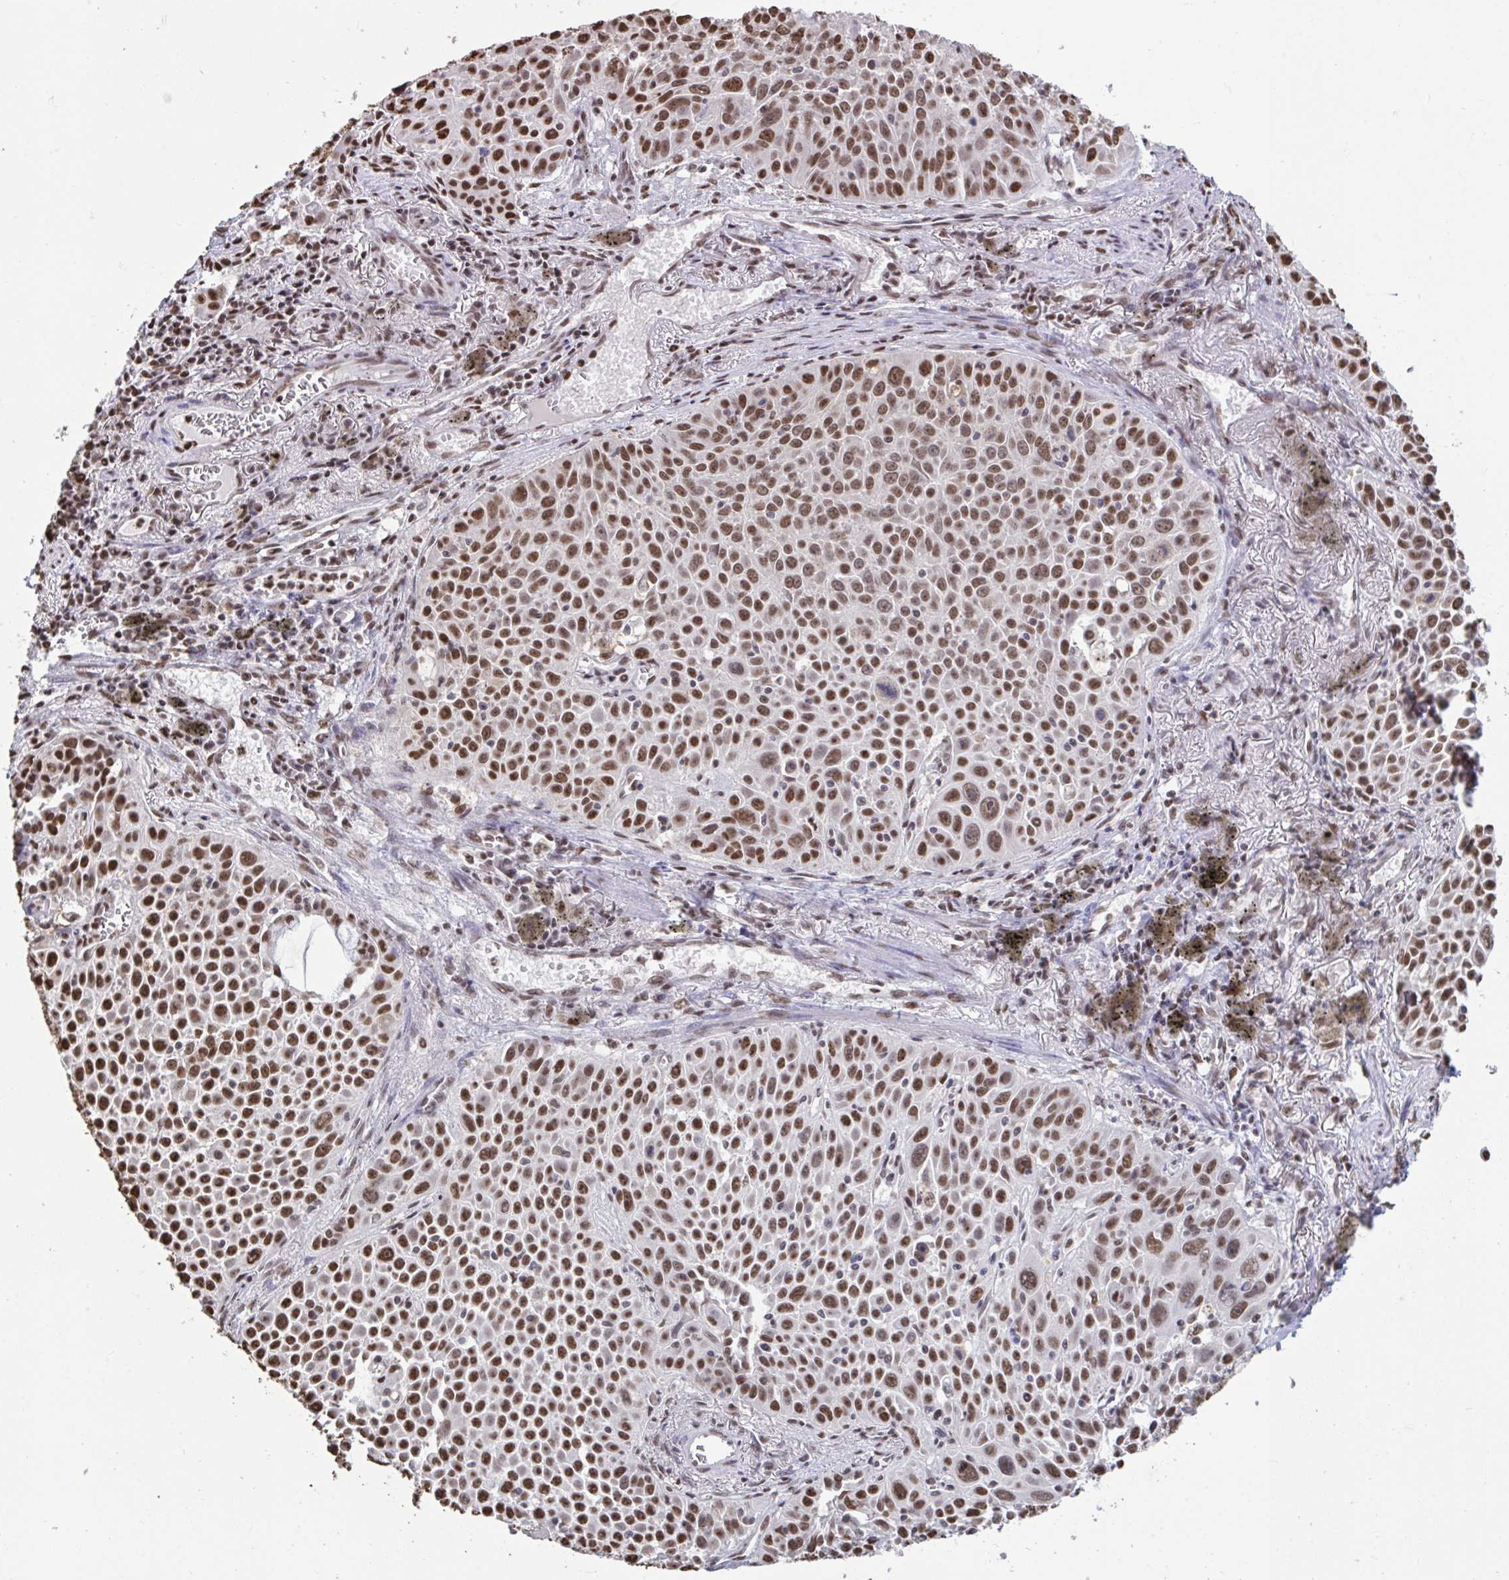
{"staining": {"intensity": "strong", "quantity": ">75%", "location": "nuclear"}, "tissue": "lung cancer", "cell_type": "Tumor cells", "image_type": "cancer", "snomed": [{"axis": "morphology", "description": "Squamous cell carcinoma, NOS"}, {"axis": "morphology", "description": "Squamous cell carcinoma, metastatic, NOS"}, {"axis": "topography", "description": "Lymph node"}, {"axis": "topography", "description": "Lung"}], "caption": "A high amount of strong nuclear expression is appreciated in approximately >75% of tumor cells in lung squamous cell carcinoma tissue. (DAB (3,3'-diaminobenzidine) IHC with brightfield microscopy, high magnification).", "gene": "HNRNPDL", "patient": {"sex": "female", "age": 62}}